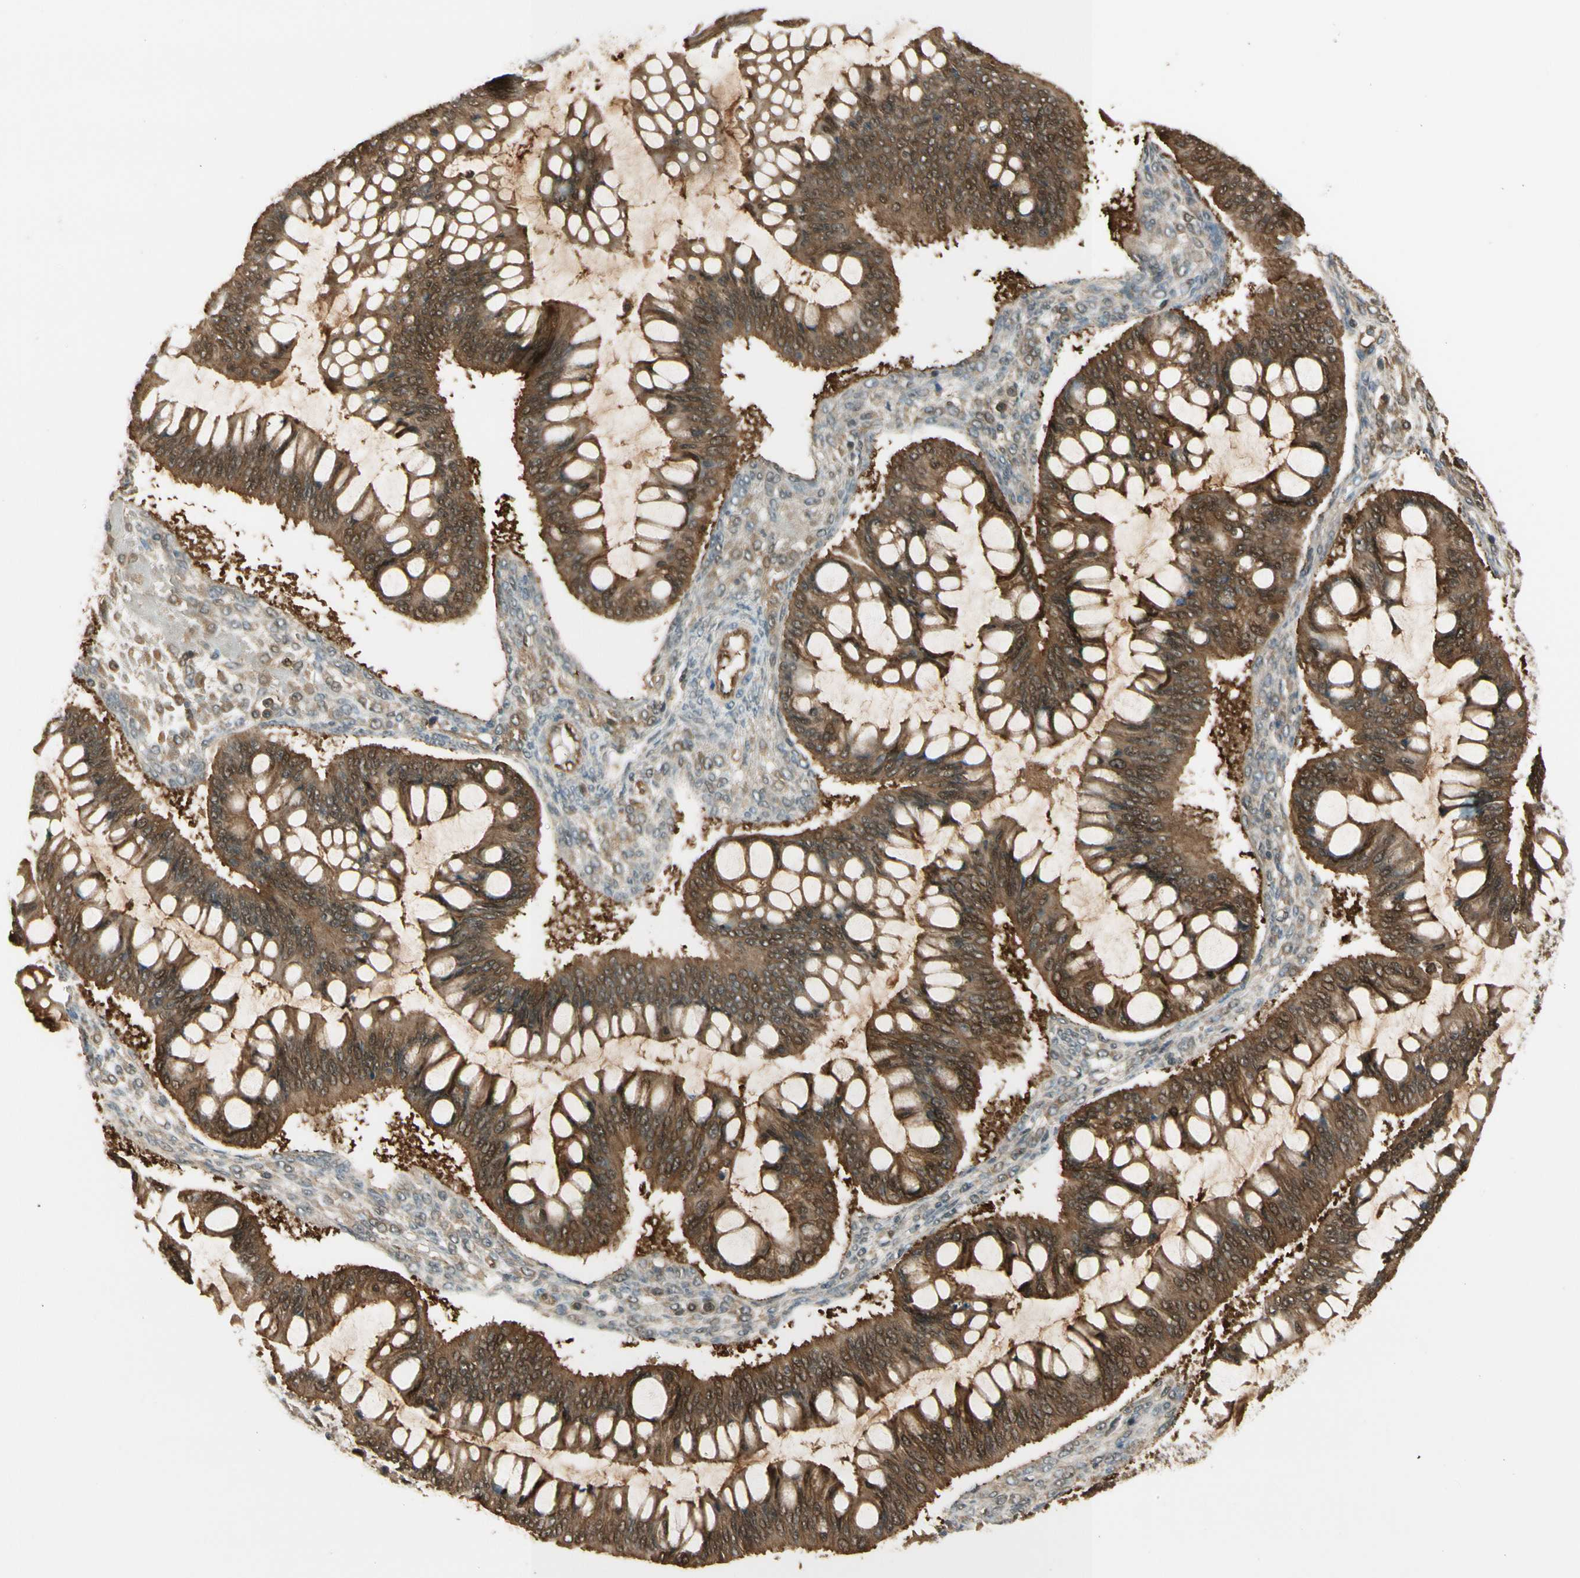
{"staining": {"intensity": "strong", "quantity": ">75%", "location": "cytoplasmic/membranous,nuclear"}, "tissue": "ovarian cancer", "cell_type": "Tumor cells", "image_type": "cancer", "snomed": [{"axis": "morphology", "description": "Cystadenocarcinoma, mucinous, NOS"}, {"axis": "topography", "description": "Ovary"}], "caption": "This is a histology image of IHC staining of ovarian cancer, which shows strong positivity in the cytoplasmic/membranous and nuclear of tumor cells.", "gene": "SERPINB6", "patient": {"sex": "female", "age": 73}}